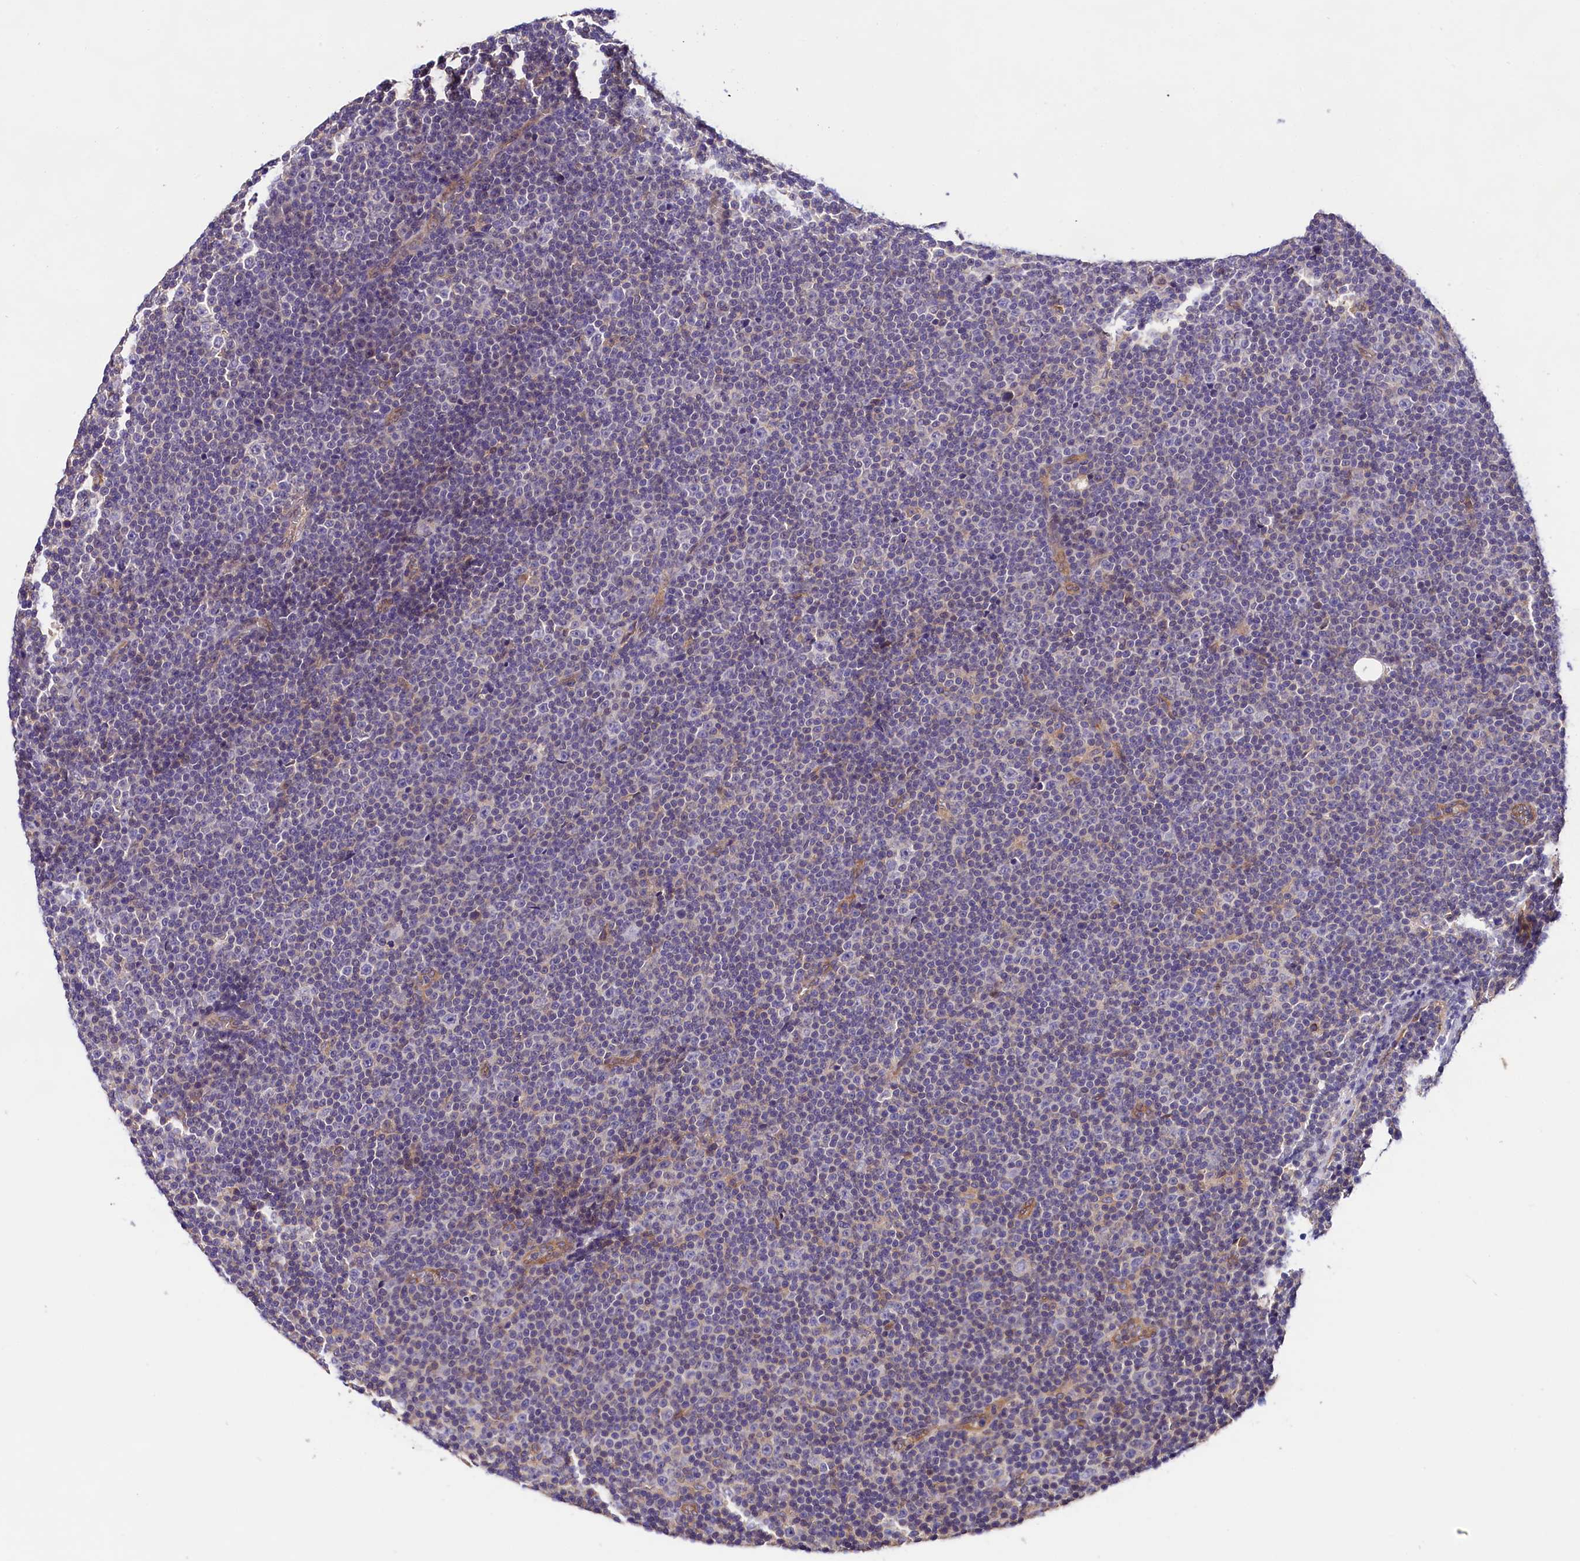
{"staining": {"intensity": "negative", "quantity": "none", "location": "none"}, "tissue": "lymphoma", "cell_type": "Tumor cells", "image_type": "cancer", "snomed": [{"axis": "morphology", "description": "Malignant lymphoma, non-Hodgkin's type, Low grade"}, {"axis": "topography", "description": "Lymph node"}], "caption": "There is no significant positivity in tumor cells of malignant lymphoma, non-Hodgkin's type (low-grade).", "gene": "OAS3", "patient": {"sex": "female", "age": 67}}